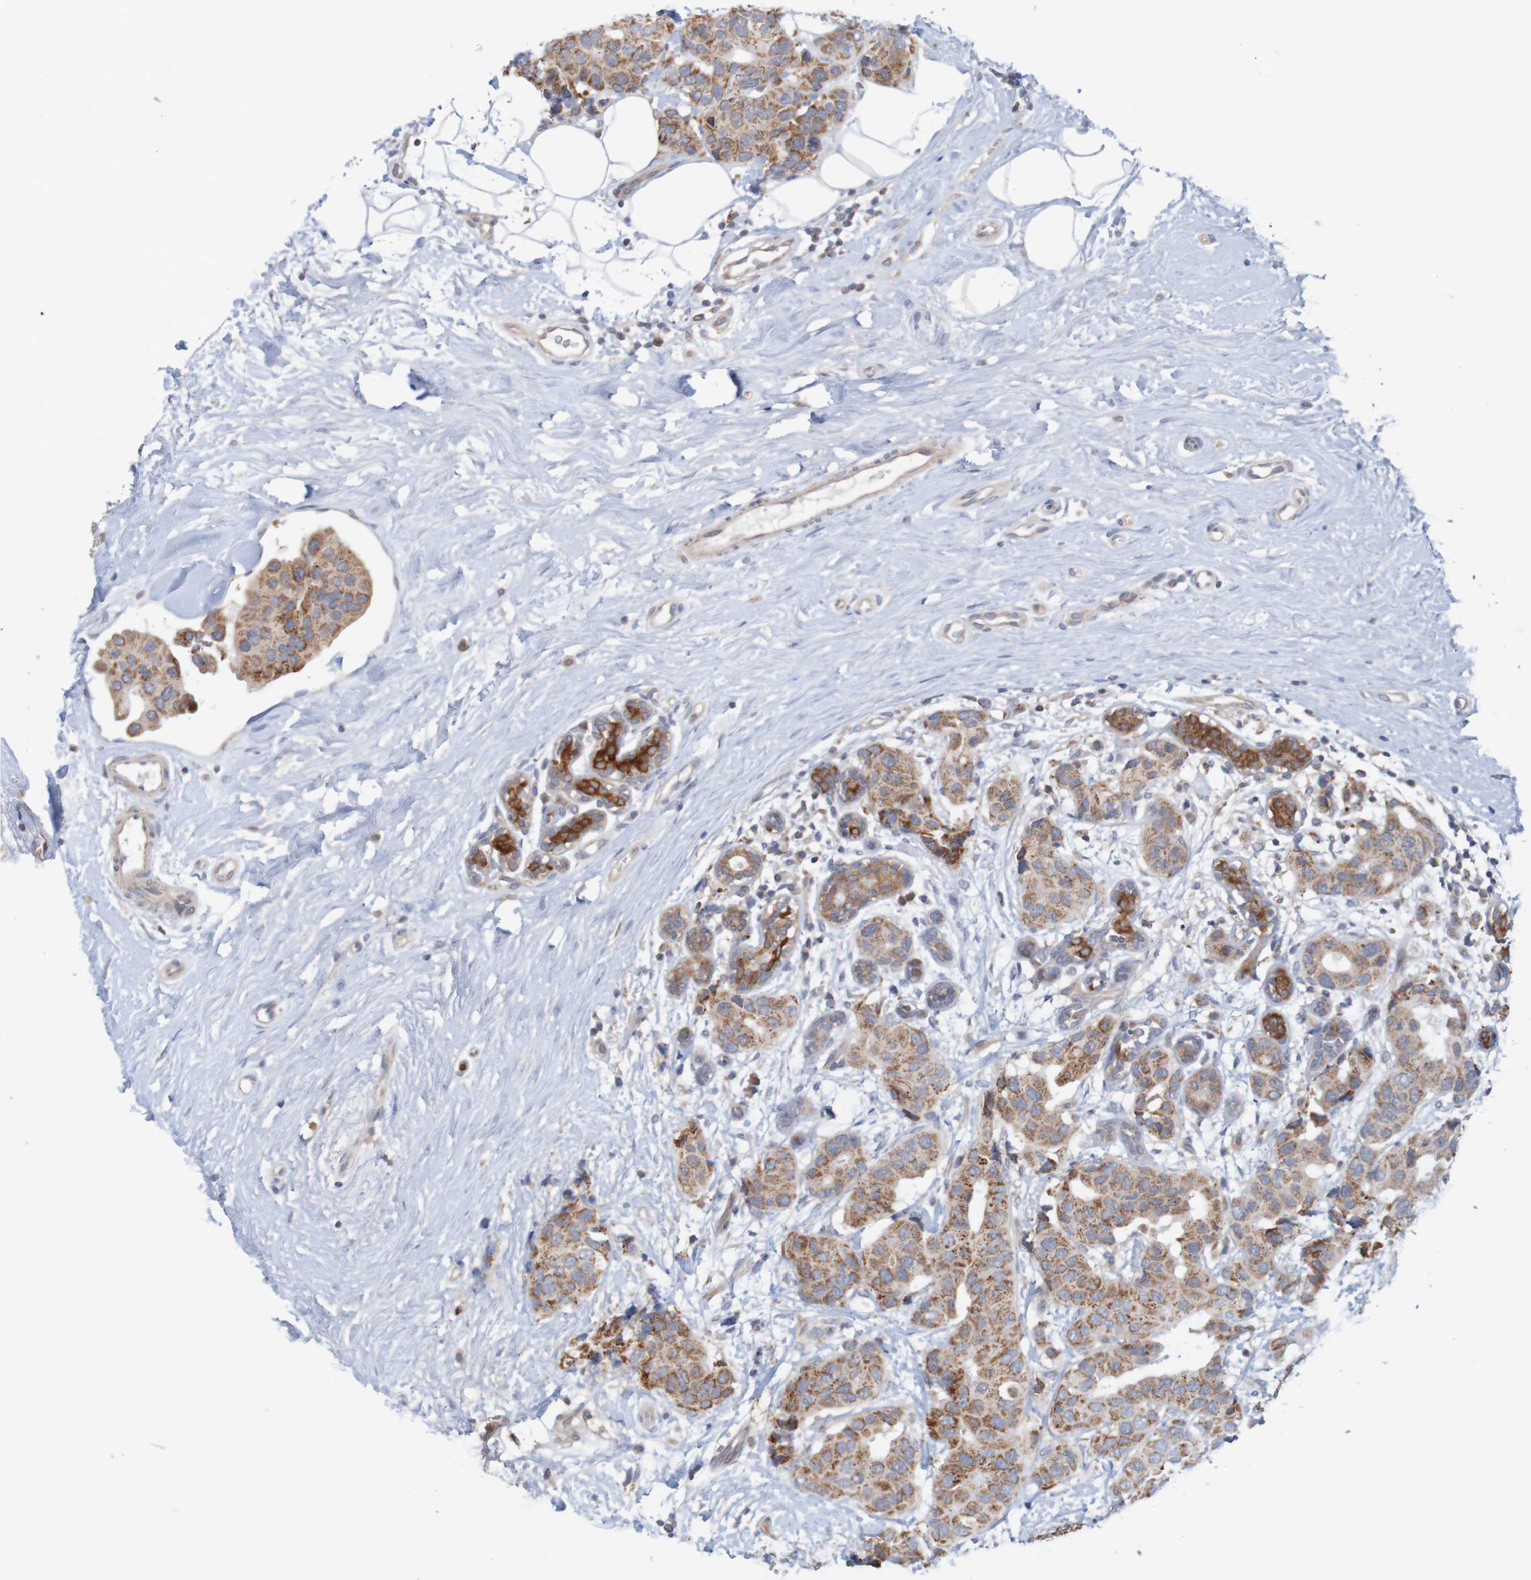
{"staining": {"intensity": "strong", "quantity": ">75%", "location": "cytoplasmic/membranous"}, "tissue": "breast cancer", "cell_type": "Tumor cells", "image_type": "cancer", "snomed": [{"axis": "morphology", "description": "Normal tissue, NOS"}, {"axis": "morphology", "description": "Duct carcinoma"}, {"axis": "topography", "description": "Breast"}], "caption": "A brown stain highlights strong cytoplasmic/membranous positivity of a protein in human invasive ductal carcinoma (breast) tumor cells.", "gene": "NAV2", "patient": {"sex": "female", "age": 39}}